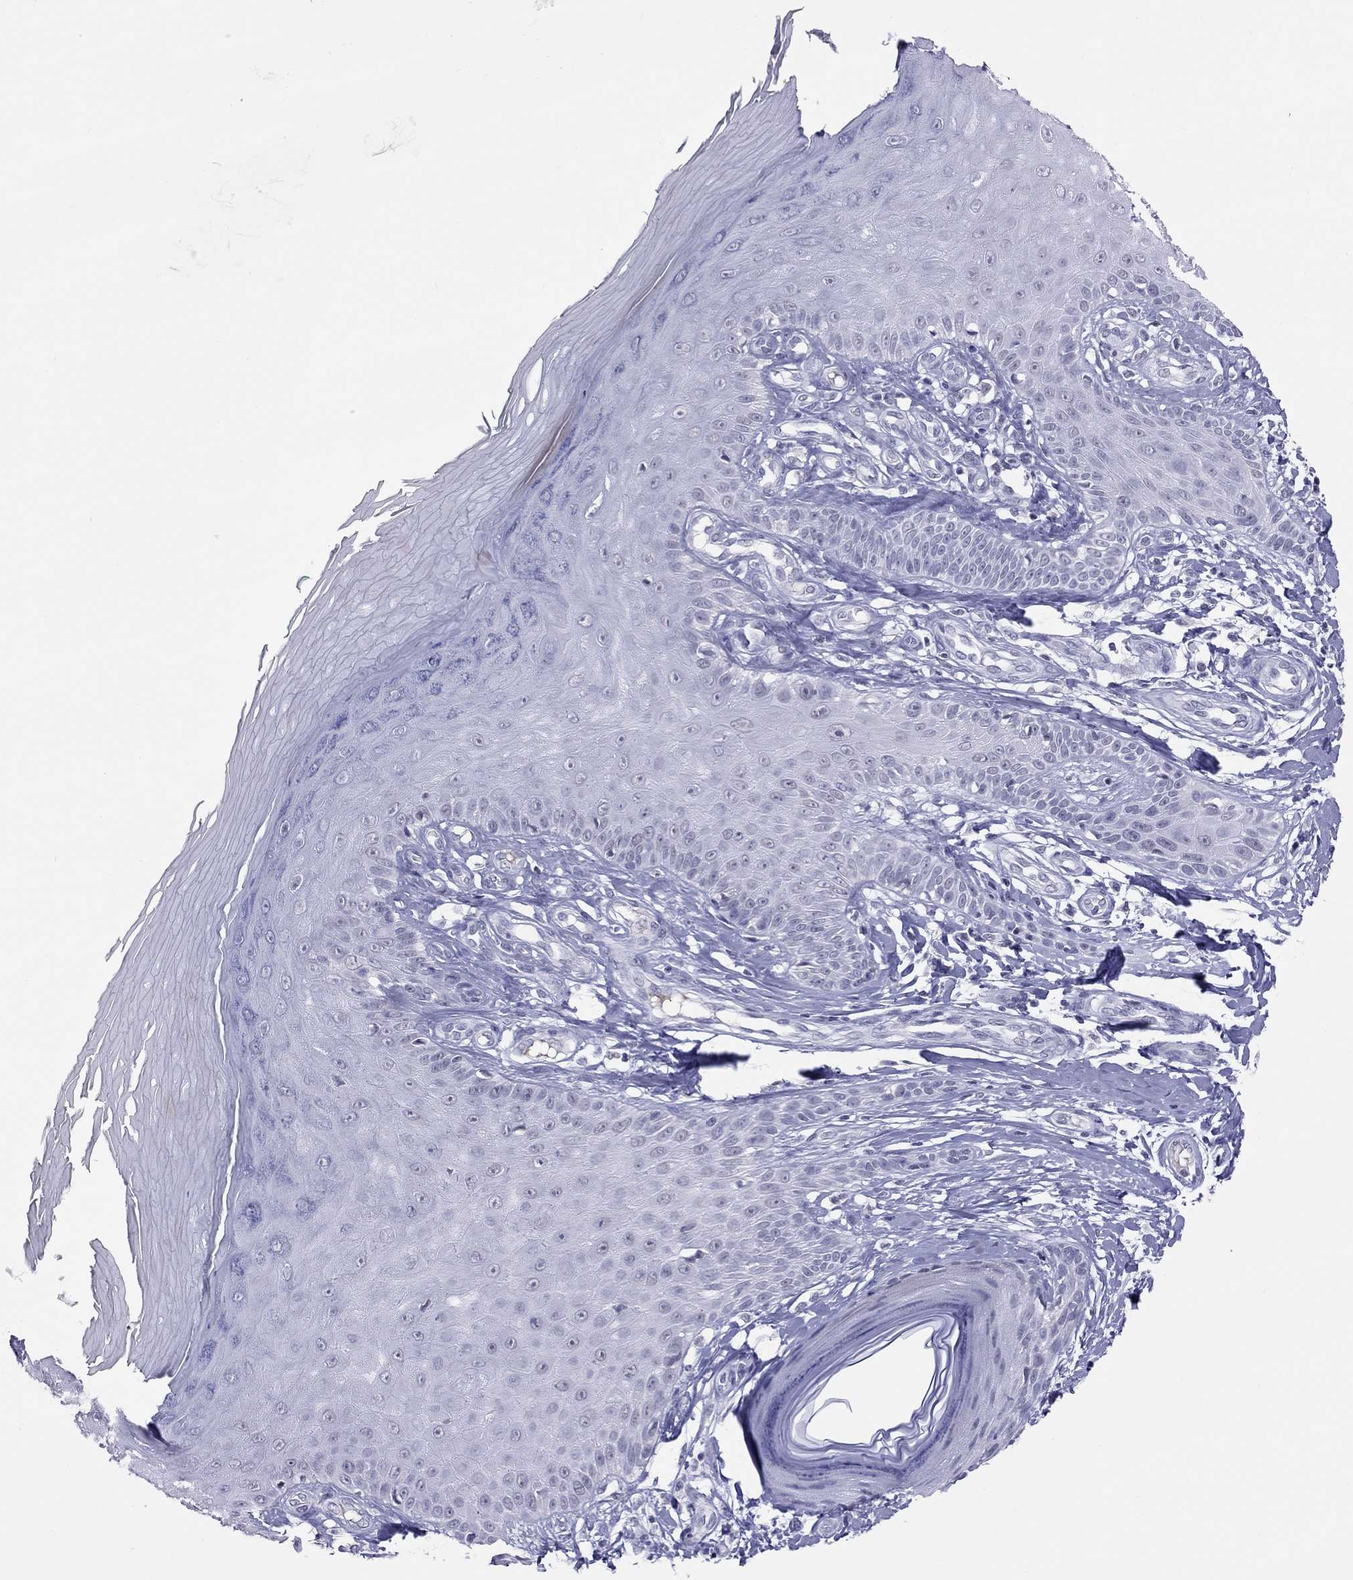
{"staining": {"intensity": "negative", "quantity": "none", "location": "none"}, "tissue": "skin", "cell_type": "Fibroblasts", "image_type": "normal", "snomed": [{"axis": "morphology", "description": "Normal tissue, NOS"}, {"axis": "morphology", "description": "Inflammation, NOS"}, {"axis": "morphology", "description": "Fibrosis, NOS"}, {"axis": "topography", "description": "Skin"}], "caption": "Fibroblasts show no significant protein expression in unremarkable skin. Nuclei are stained in blue.", "gene": "JHY", "patient": {"sex": "male", "age": 71}}